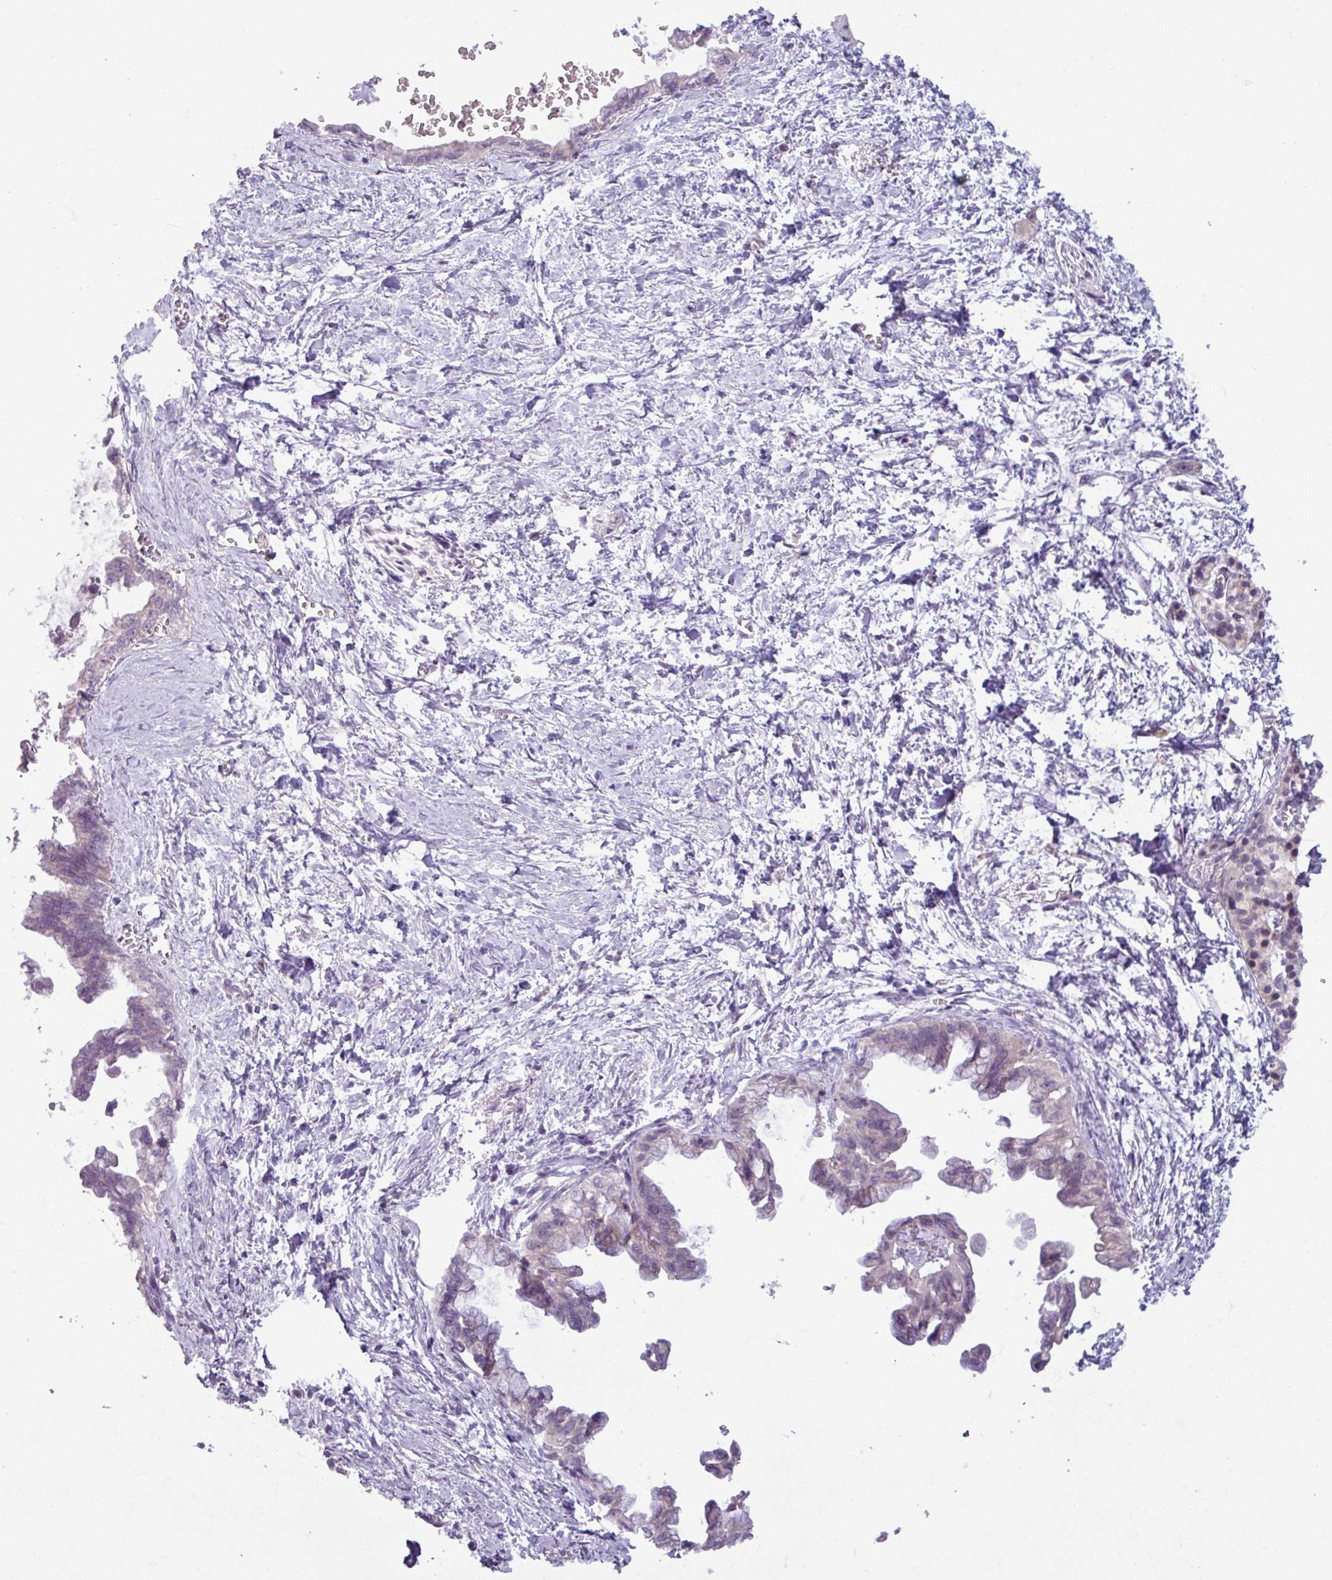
{"staining": {"intensity": "negative", "quantity": "none", "location": "none"}, "tissue": "pancreatic cancer", "cell_type": "Tumor cells", "image_type": "cancer", "snomed": [{"axis": "morphology", "description": "Adenocarcinoma, NOS"}, {"axis": "topography", "description": "Pancreas"}], "caption": "Tumor cells are negative for protein expression in human pancreatic cancer.", "gene": "OGFOD3", "patient": {"sex": "male", "age": 61}}